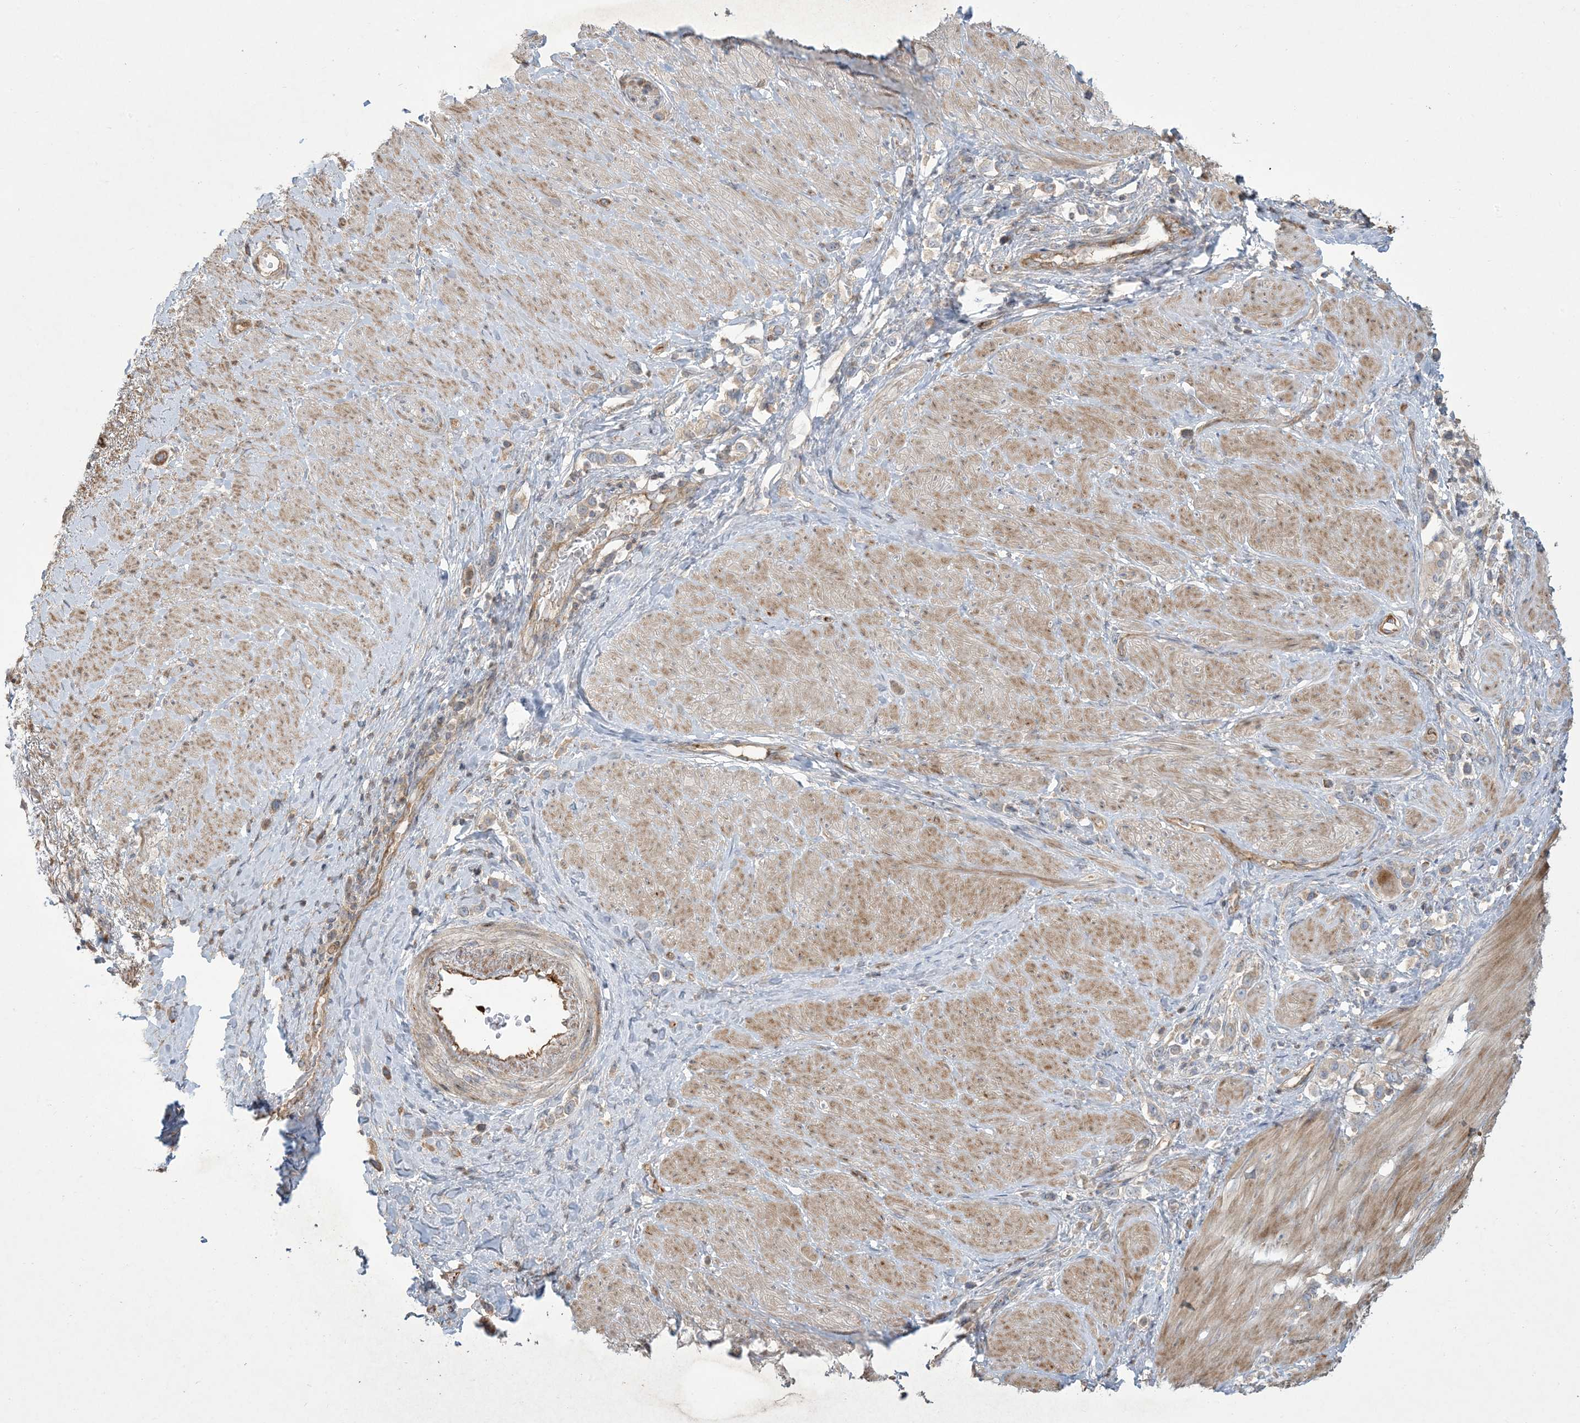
{"staining": {"intensity": "weak", "quantity": "25%-75%", "location": "cytoplasmic/membranous"}, "tissue": "stomach cancer", "cell_type": "Tumor cells", "image_type": "cancer", "snomed": [{"axis": "morphology", "description": "Adenocarcinoma, NOS"}, {"axis": "topography", "description": "Stomach"}], "caption": "High-power microscopy captured an immunohistochemistry micrograph of adenocarcinoma (stomach), revealing weak cytoplasmic/membranous staining in approximately 25%-75% of tumor cells. The staining was performed using DAB (3,3'-diaminobenzidine), with brown indicating positive protein expression. Nuclei are stained blue with hematoxylin.", "gene": "KLHL18", "patient": {"sex": "female", "age": 65}}